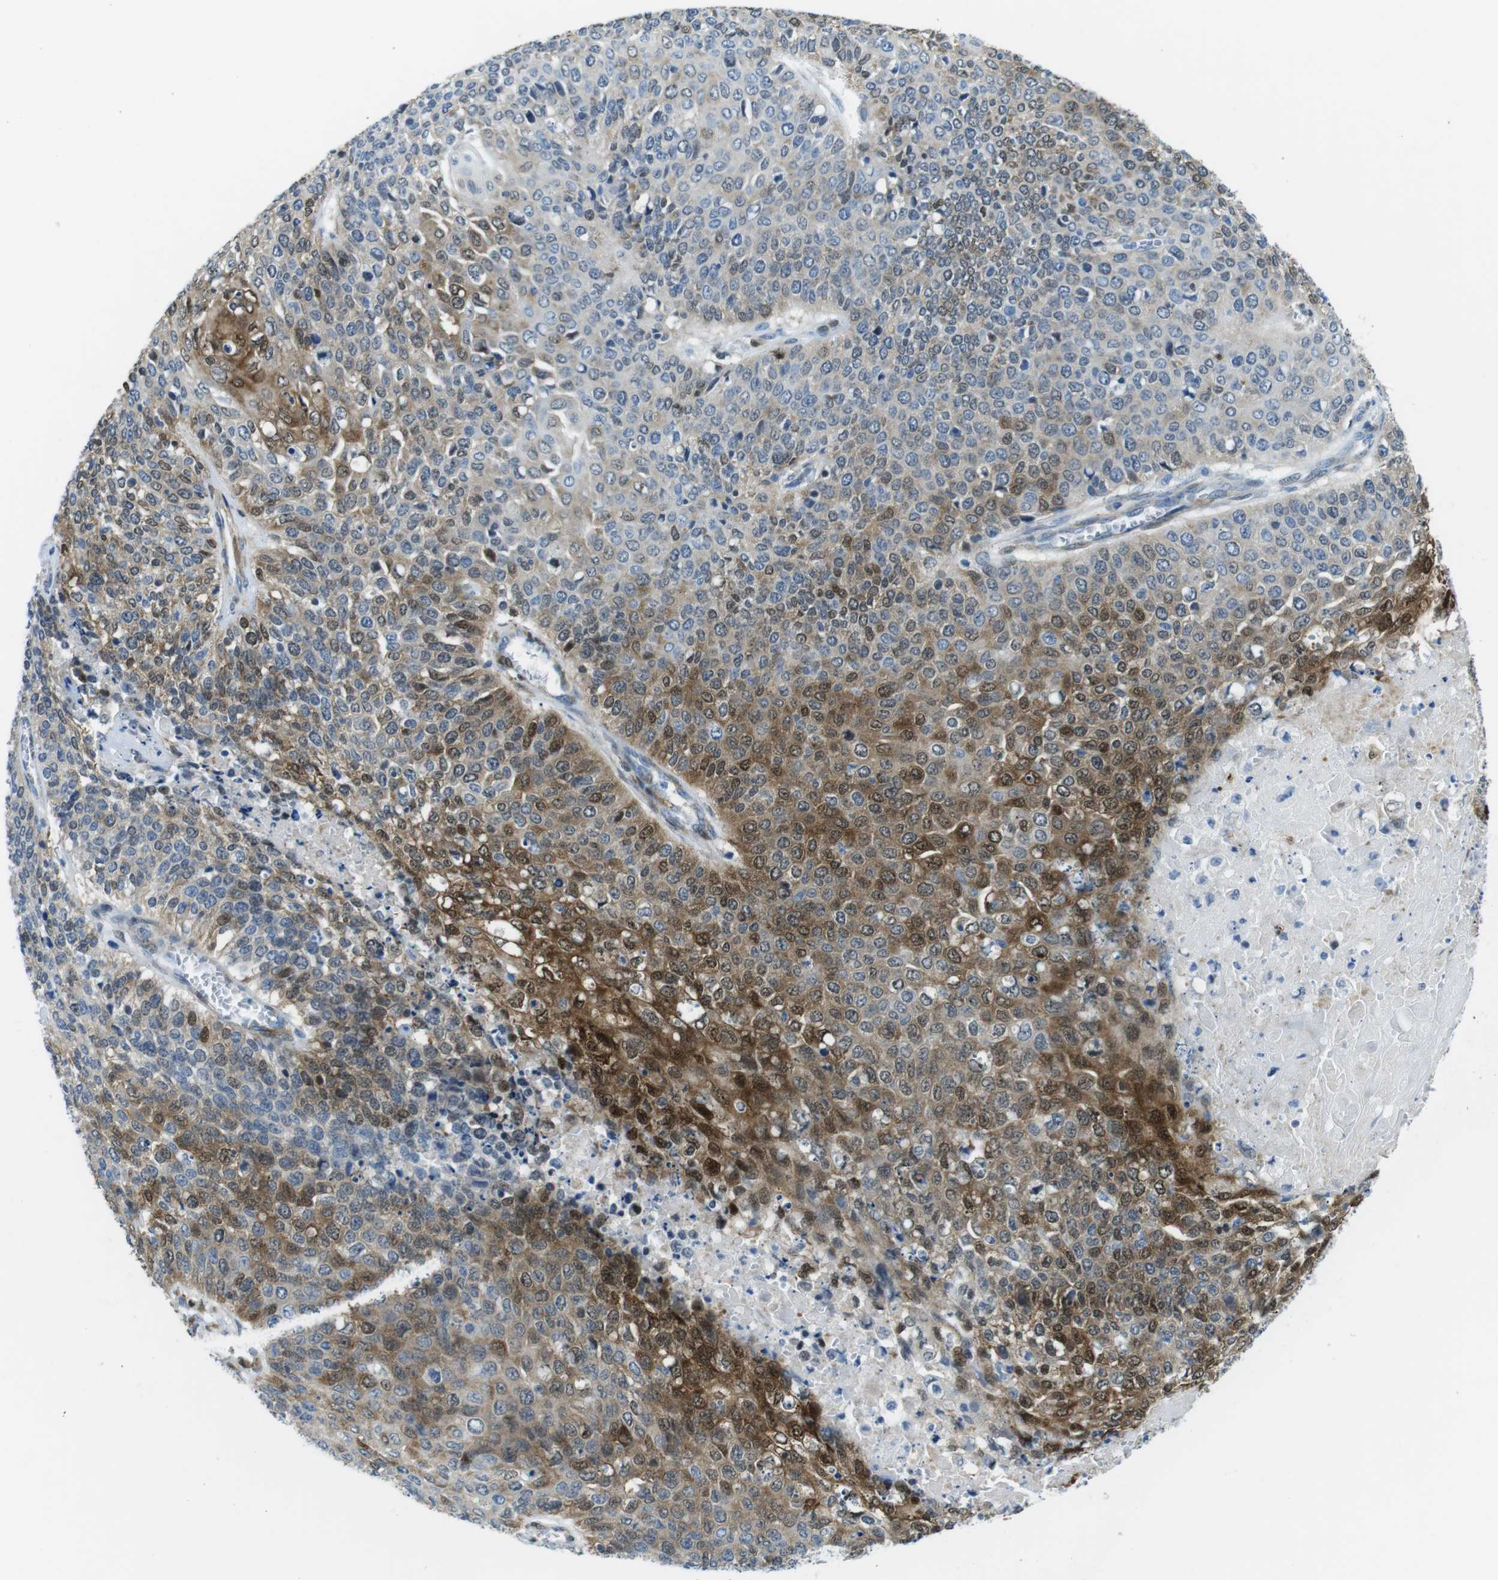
{"staining": {"intensity": "moderate", "quantity": "25%-75%", "location": "cytoplasmic/membranous,nuclear"}, "tissue": "cervical cancer", "cell_type": "Tumor cells", "image_type": "cancer", "snomed": [{"axis": "morphology", "description": "Squamous cell carcinoma, NOS"}, {"axis": "topography", "description": "Cervix"}], "caption": "Human cervical cancer stained with a protein marker demonstrates moderate staining in tumor cells.", "gene": "PHLDA1", "patient": {"sex": "female", "age": 39}}